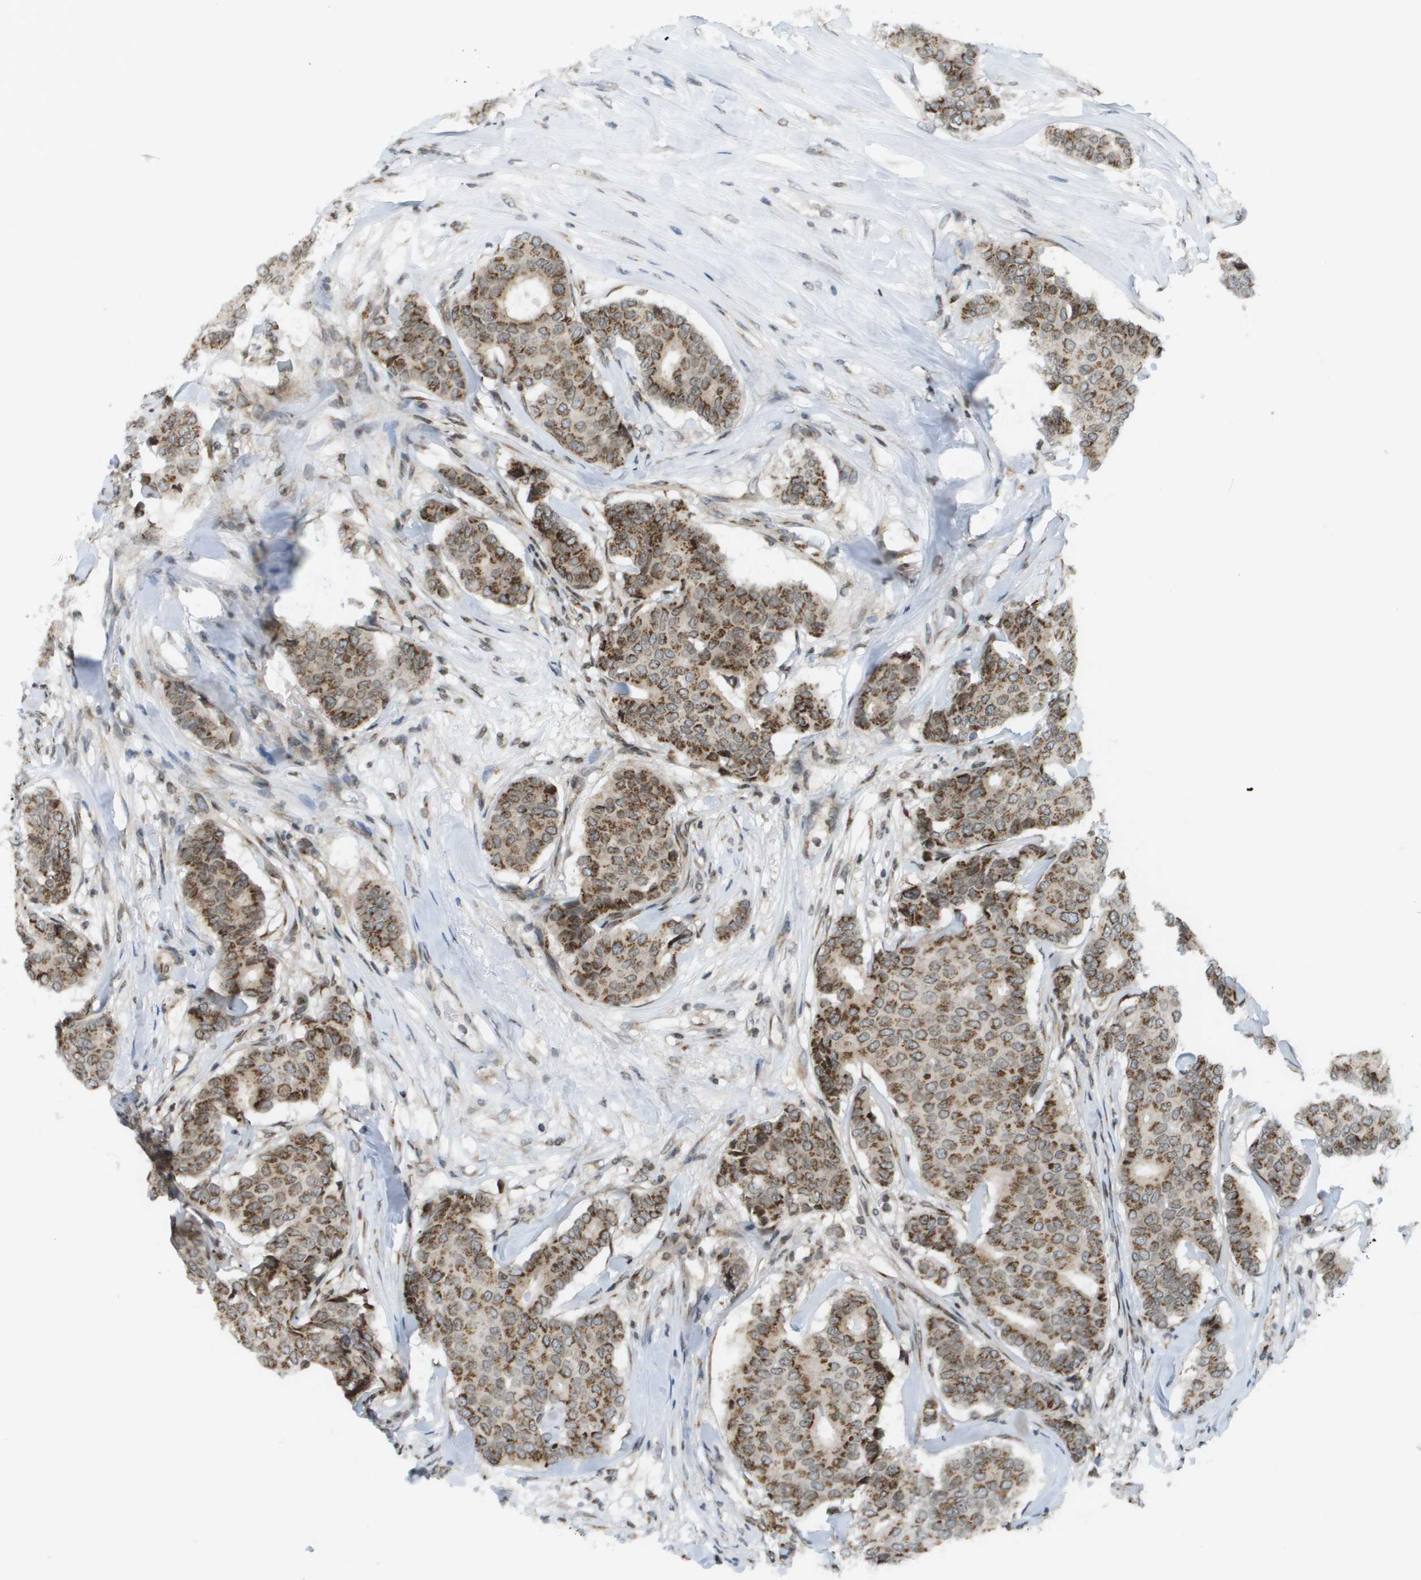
{"staining": {"intensity": "moderate", "quantity": ">75%", "location": "cytoplasmic/membranous"}, "tissue": "breast cancer", "cell_type": "Tumor cells", "image_type": "cancer", "snomed": [{"axis": "morphology", "description": "Duct carcinoma"}, {"axis": "topography", "description": "Breast"}], "caption": "Protein staining of breast cancer tissue displays moderate cytoplasmic/membranous positivity in approximately >75% of tumor cells.", "gene": "EVC", "patient": {"sex": "female", "age": 75}}